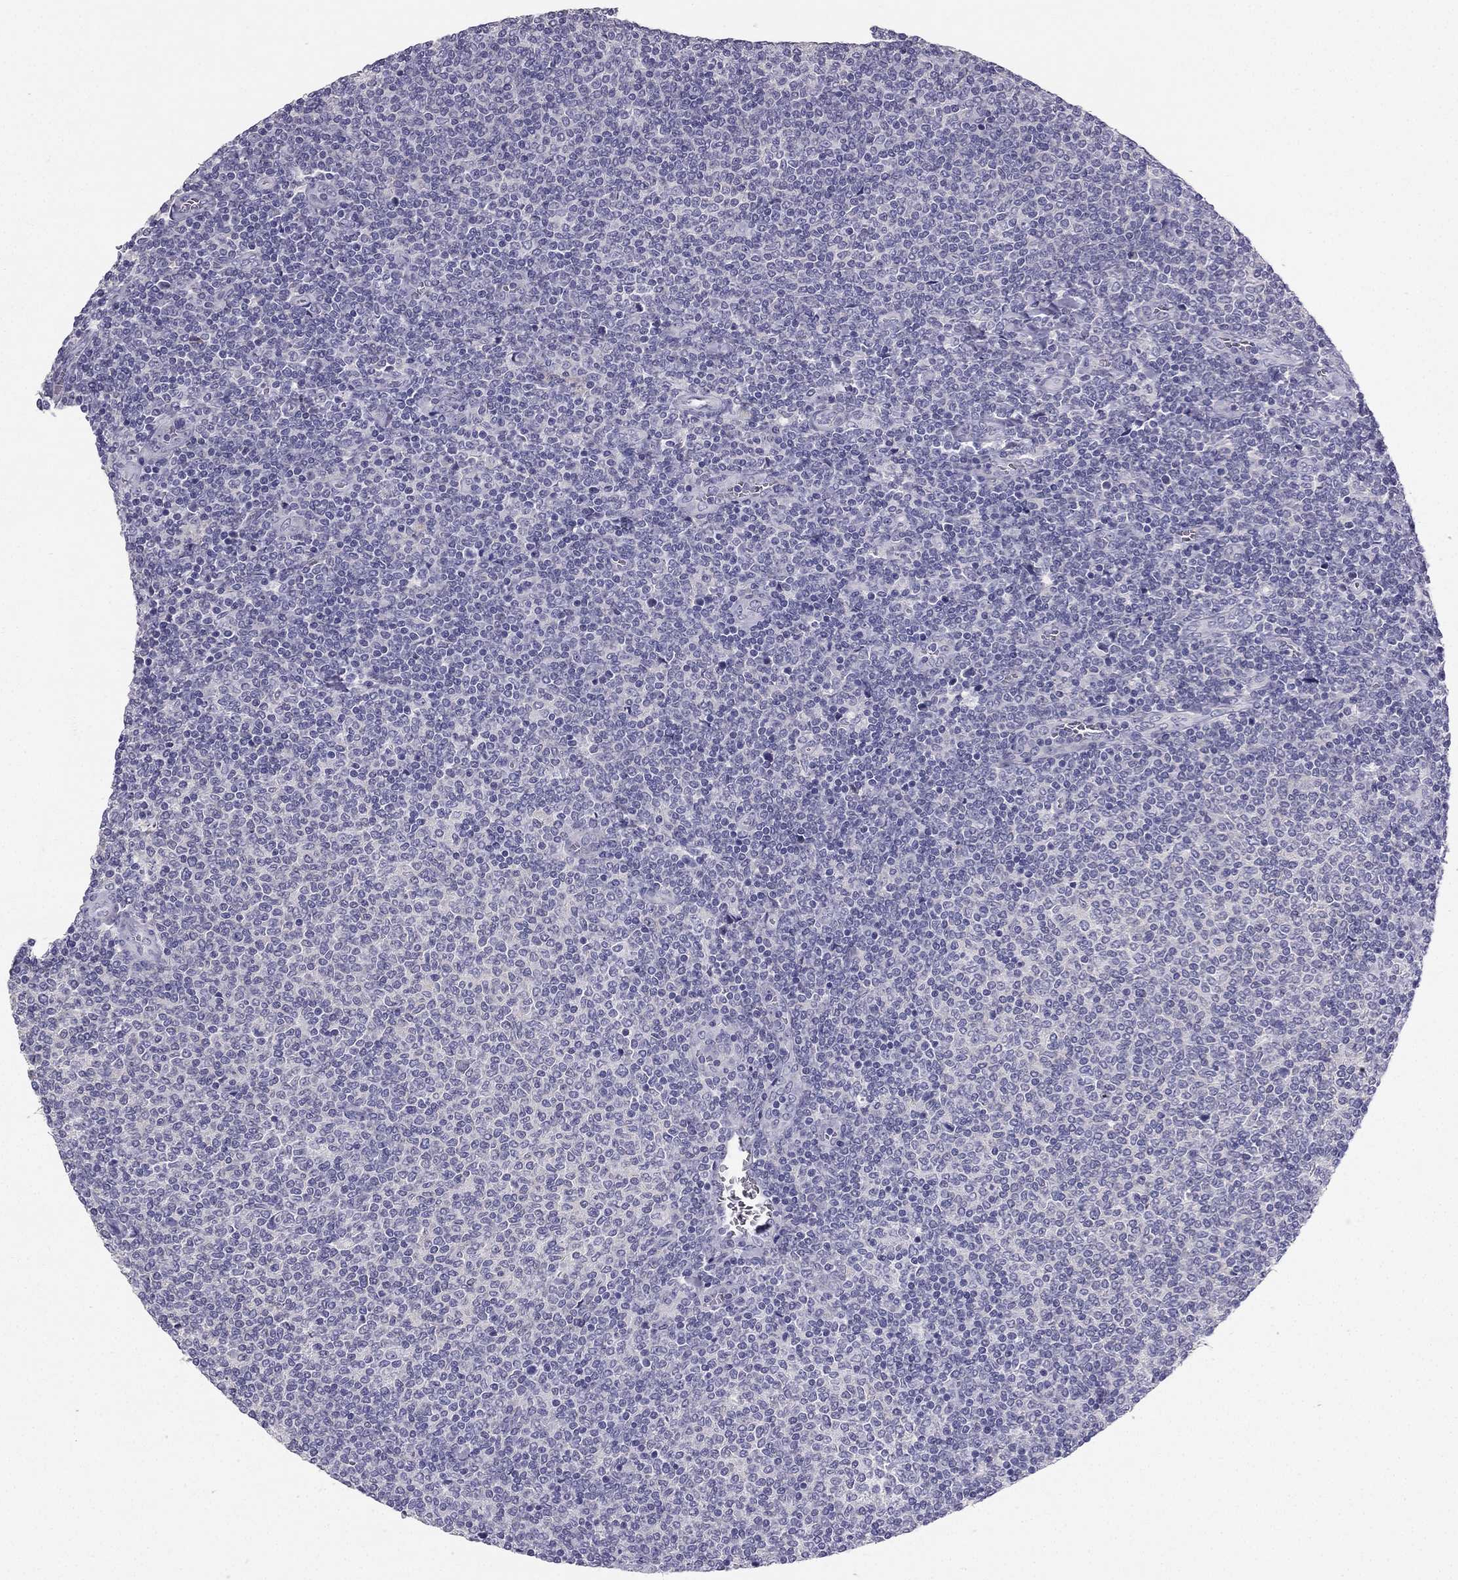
{"staining": {"intensity": "negative", "quantity": "none", "location": "none"}, "tissue": "lymphoma", "cell_type": "Tumor cells", "image_type": "cancer", "snomed": [{"axis": "morphology", "description": "Malignant lymphoma, non-Hodgkin's type, Low grade"}, {"axis": "topography", "description": "Lymph node"}], "caption": "IHC of low-grade malignant lymphoma, non-Hodgkin's type exhibits no staining in tumor cells. (Stains: DAB immunohistochemistry (IHC) with hematoxylin counter stain, Microscopy: brightfield microscopy at high magnification).", "gene": "LMTK3", "patient": {"sex": "male", "age": 52}}